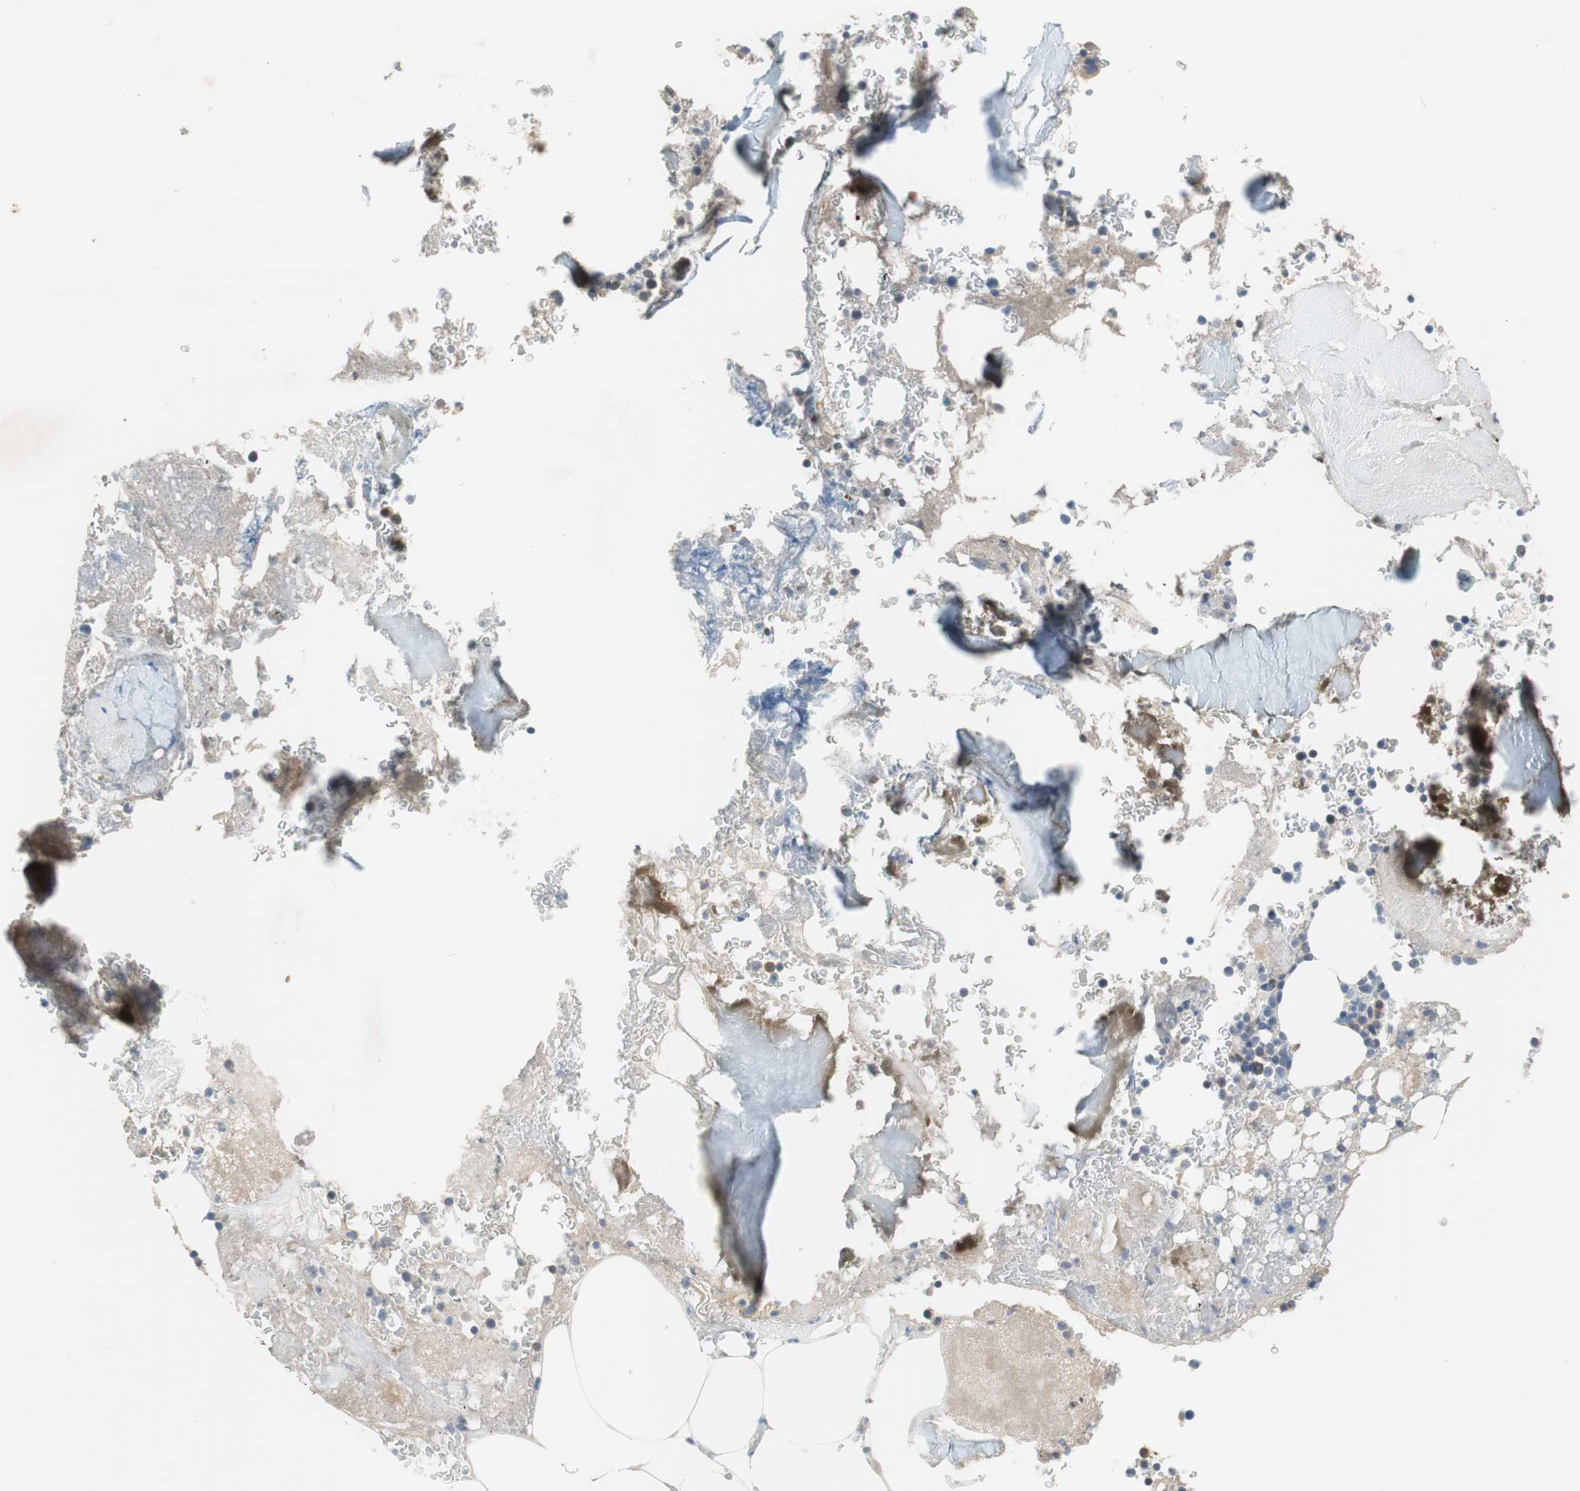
{"staining": {"intensity": "negative", "quantity": "none", "location": "none"}, "tissue": "bone marrow", "cell_type": "Hematopoietic cells", "image_type": "normal", "snomed": [{"axis": "morphology", "description": "Normal tissue, NOS"}, {"axis": "topography", "description": "Bone marrow"}], "caption": "IHC micrograph of unremarkable bone marrow stained for a protein (brown), which shows no staining in hematopoietic cells. (DAB (3,3'-diaminobenzidine) immunohistochemistry, high magnification).", "gene": "COL12A1", "patient": {"sex": "male"}}